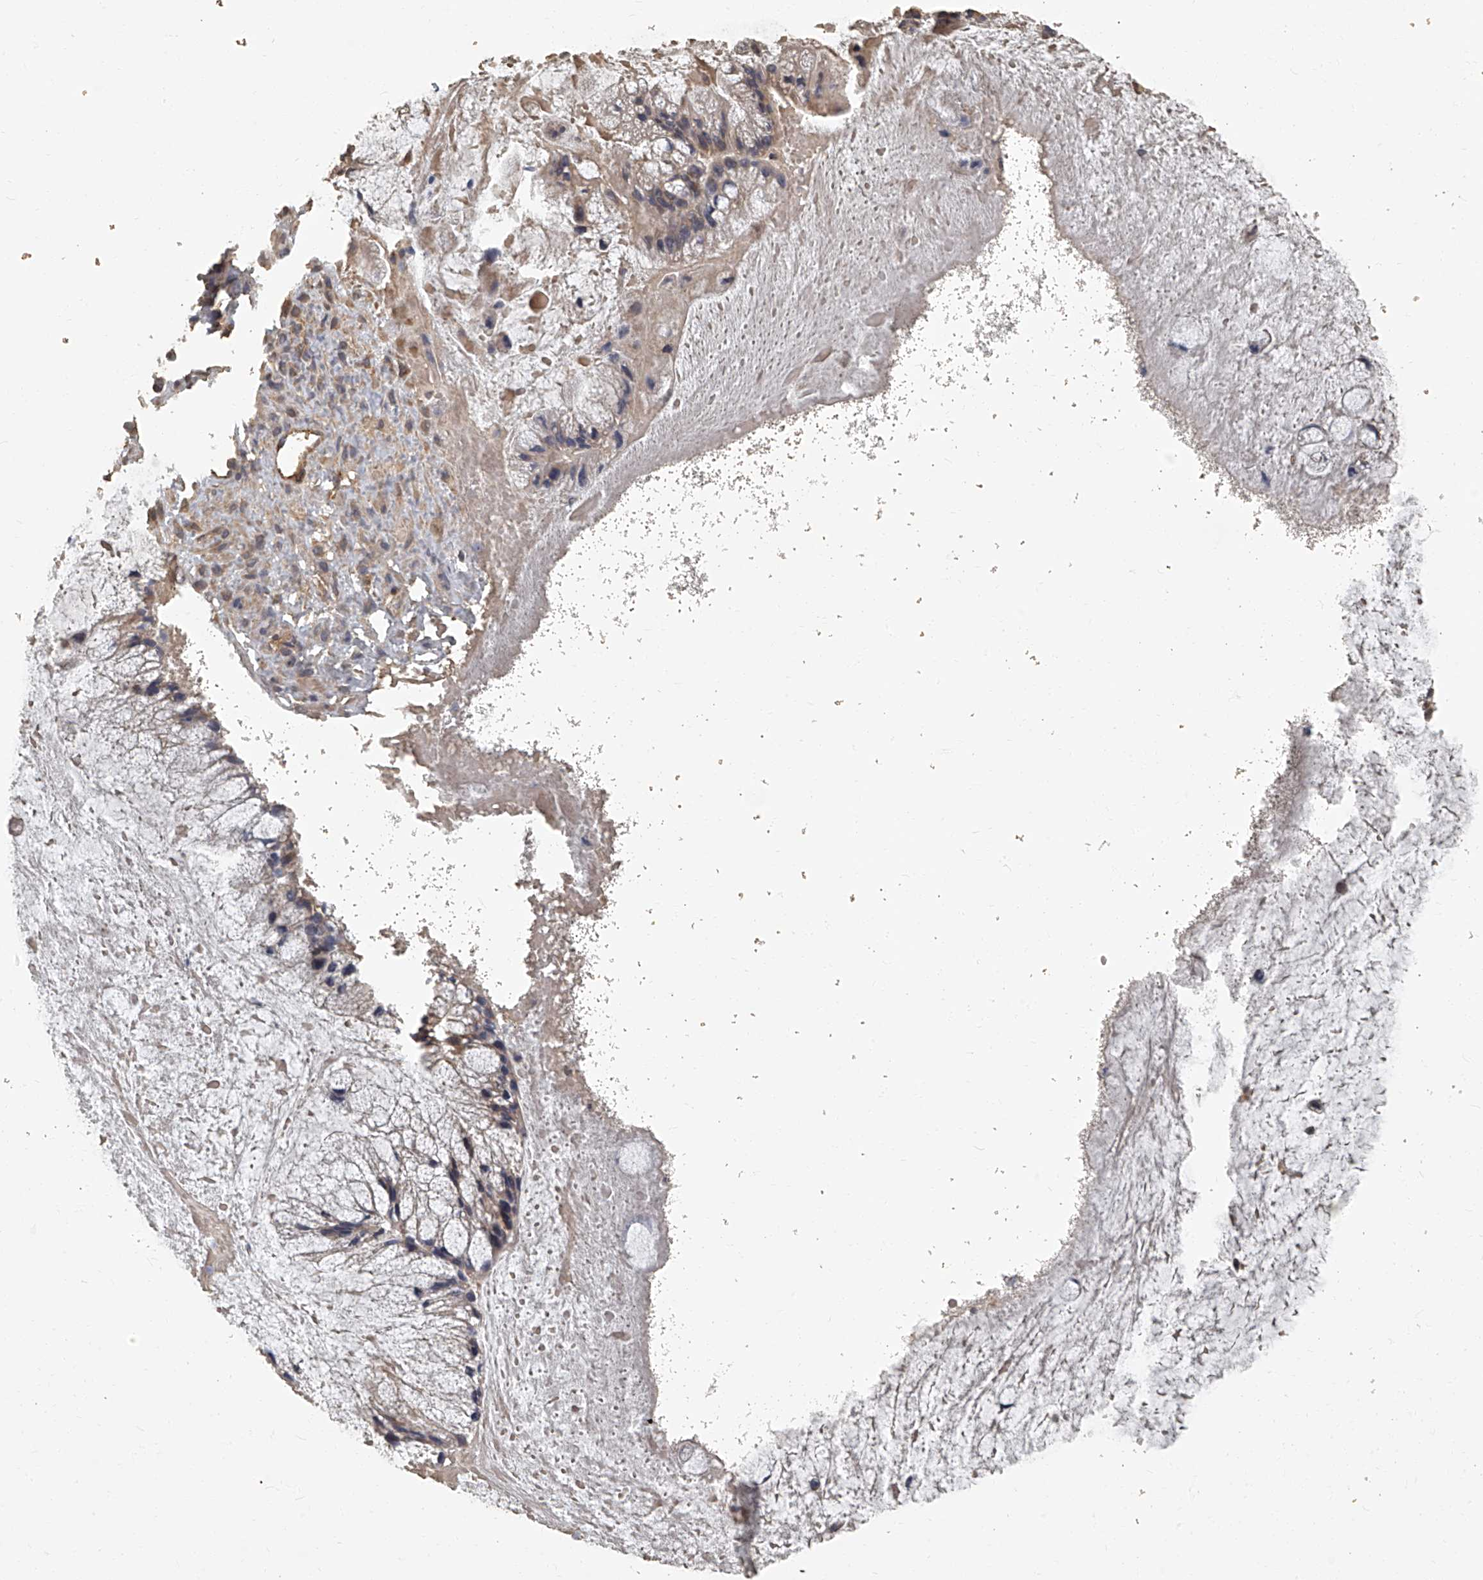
{"staining": {"intensity": "moderate", "quantity": ">75%", "location": "cytoplasmic/membranous"}, "tissue": "ovarian cancer", "cell_type": "Tumor cells", "image_type": "cancer", "snomed": [{"axis": "morphology", "description": "Cystadenocarcinoma, mucinous, NOS"}, {"axis": "topography", "description": "Ovary"}], "caption": "Immunohistochemistry (IHC) image of human ovarian mucinous cystadenocarcinoma stained for a protein (brown), which exhibits medium levels of moderate cytoplasmic/membranous staining in approximately >75% of tumor cells.", "gene": "SEPTIN7", "patient": {"sex": "female", "age": 37}}